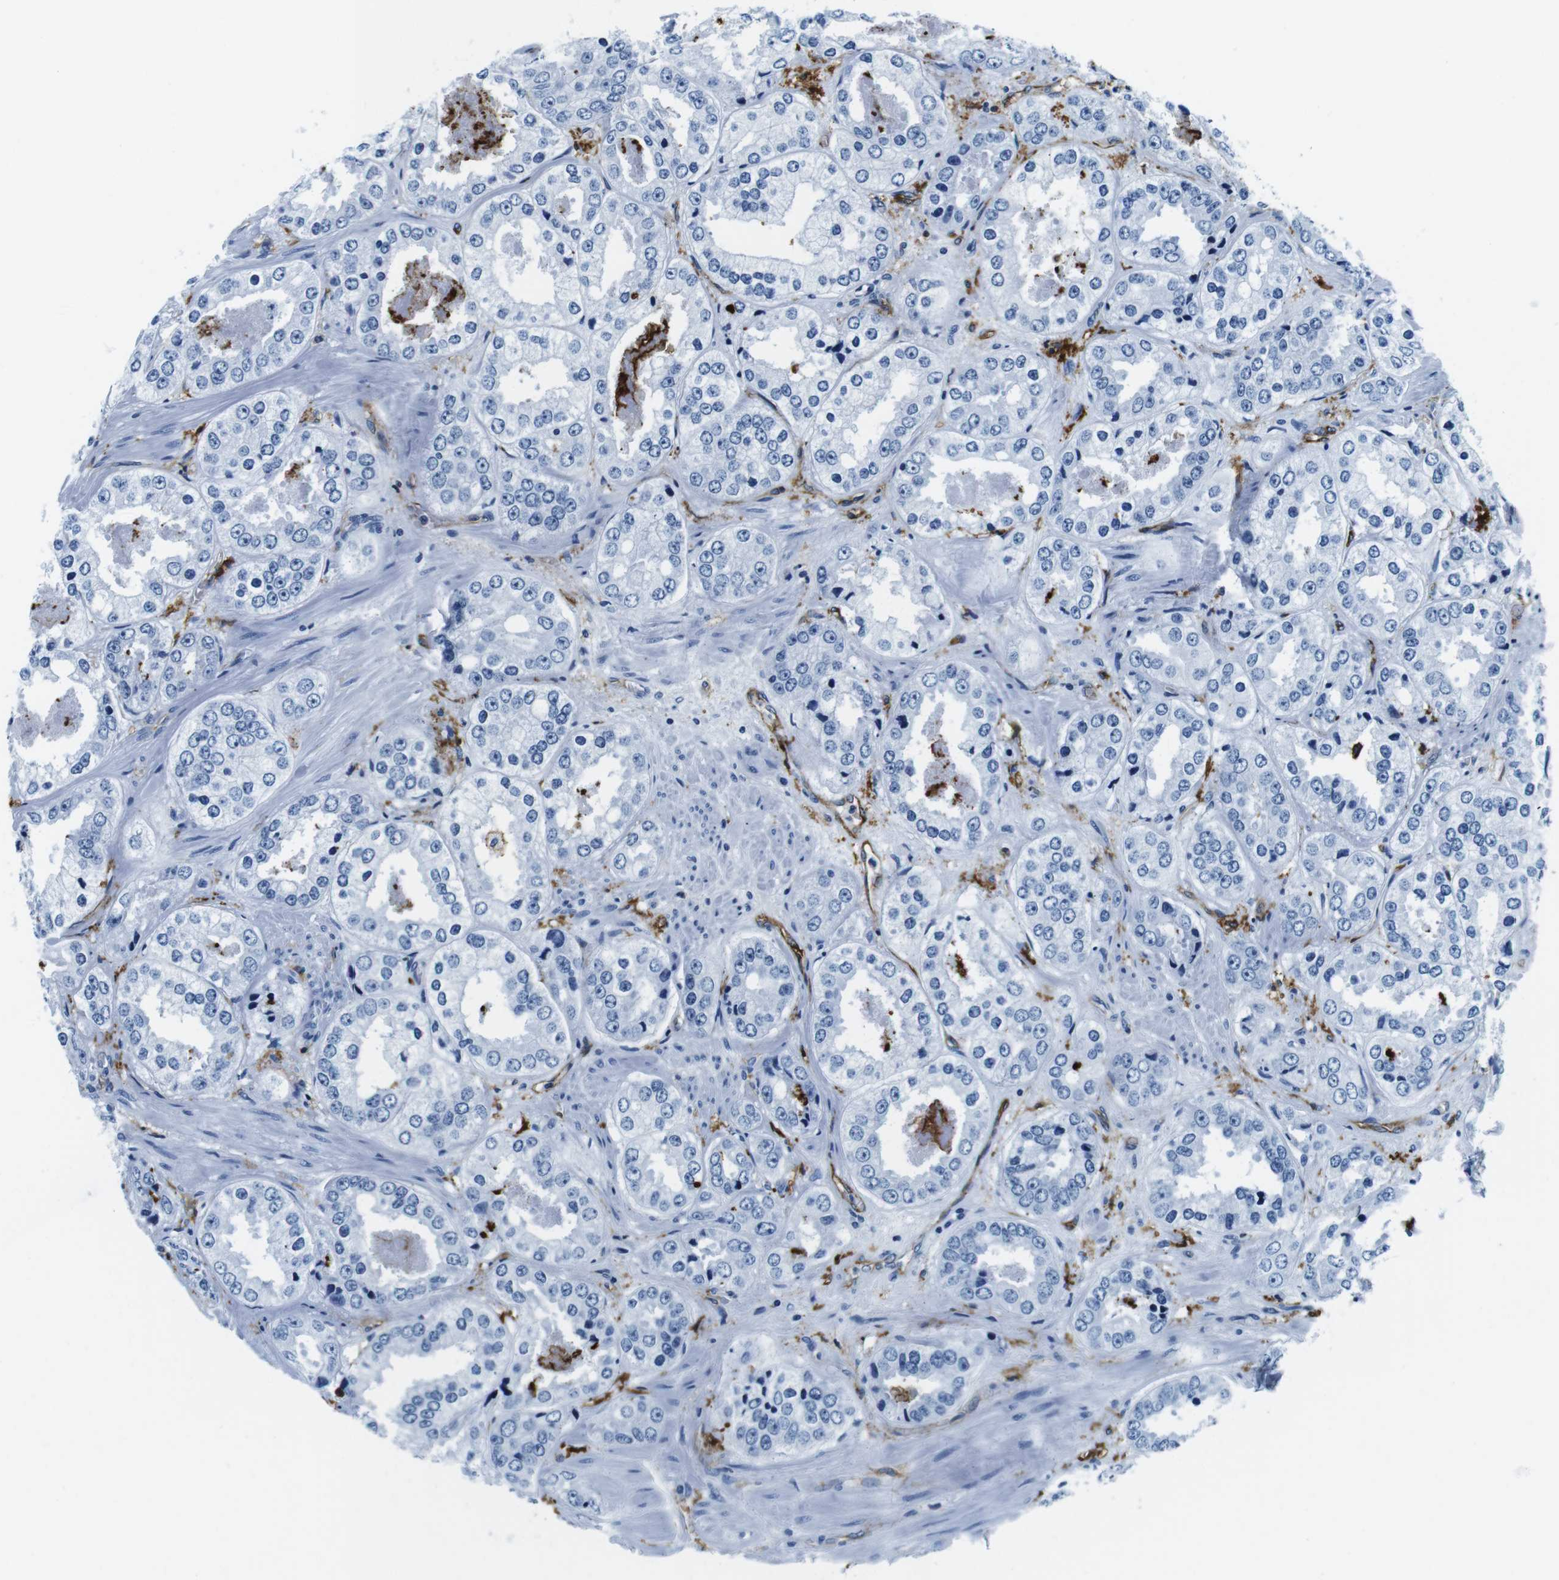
{"staining": {"intensity": "negative", "quantity": "none", "location": "none"}, "tissue": "prostate cancer", "cell_type": "Tumor cells", "image_type": "cancer", "snomed": [{"axis": "morphology", "description": "Adenocarcinoma, High grade"}, {"axis": "topography", "description": "Prostate"}], "caption": "The IHC image has no significant staining in tumor cells of adenocarcinoma (high-grade) (prostate) tissue.", "gene": "HLA-DRB1", "patient": {"sex": "male", "age": 61}}